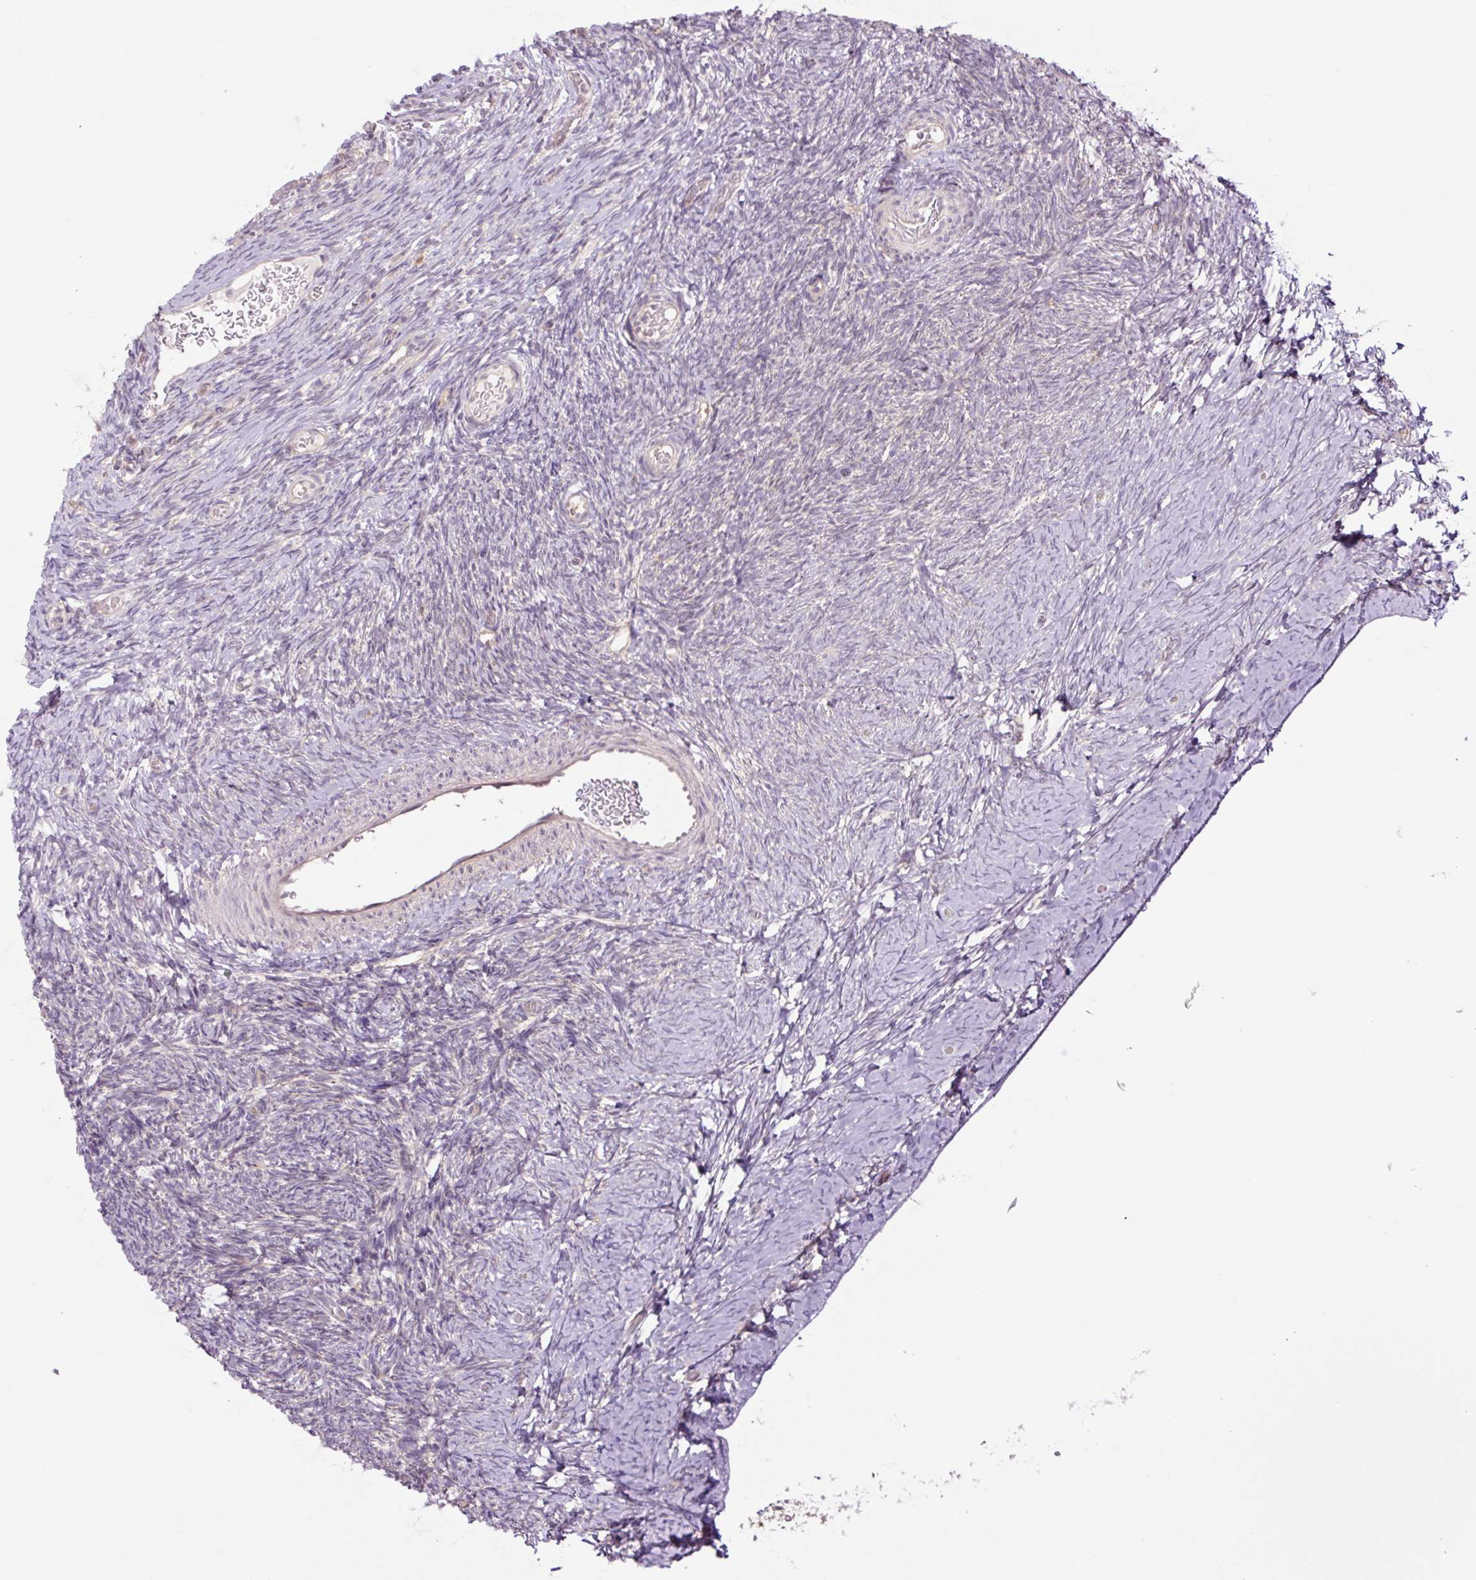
{"staining": {"intensity": "weak", "quantity": ">75%", "location": "cytoplasmic/membranous"}, "tissue": "ovary", "cell_type": "Follicle cells", "image_type": "normal", "snomed": [{"axis": "morphology", "description": "Normal tissue, NOS"}, {"axis": "topography", "description": "Ovary"}], "caption": "This photomicrograph displays unremarkable ovary stained with immunohistochemistry to label a protein in brown. The cytoplasmic/membranous of follicle cells show weak positivity for the protein. Nuclei are counter-stained blue.", "gene": "TPT1", "patient": {"sex": "female", "age": 39}}